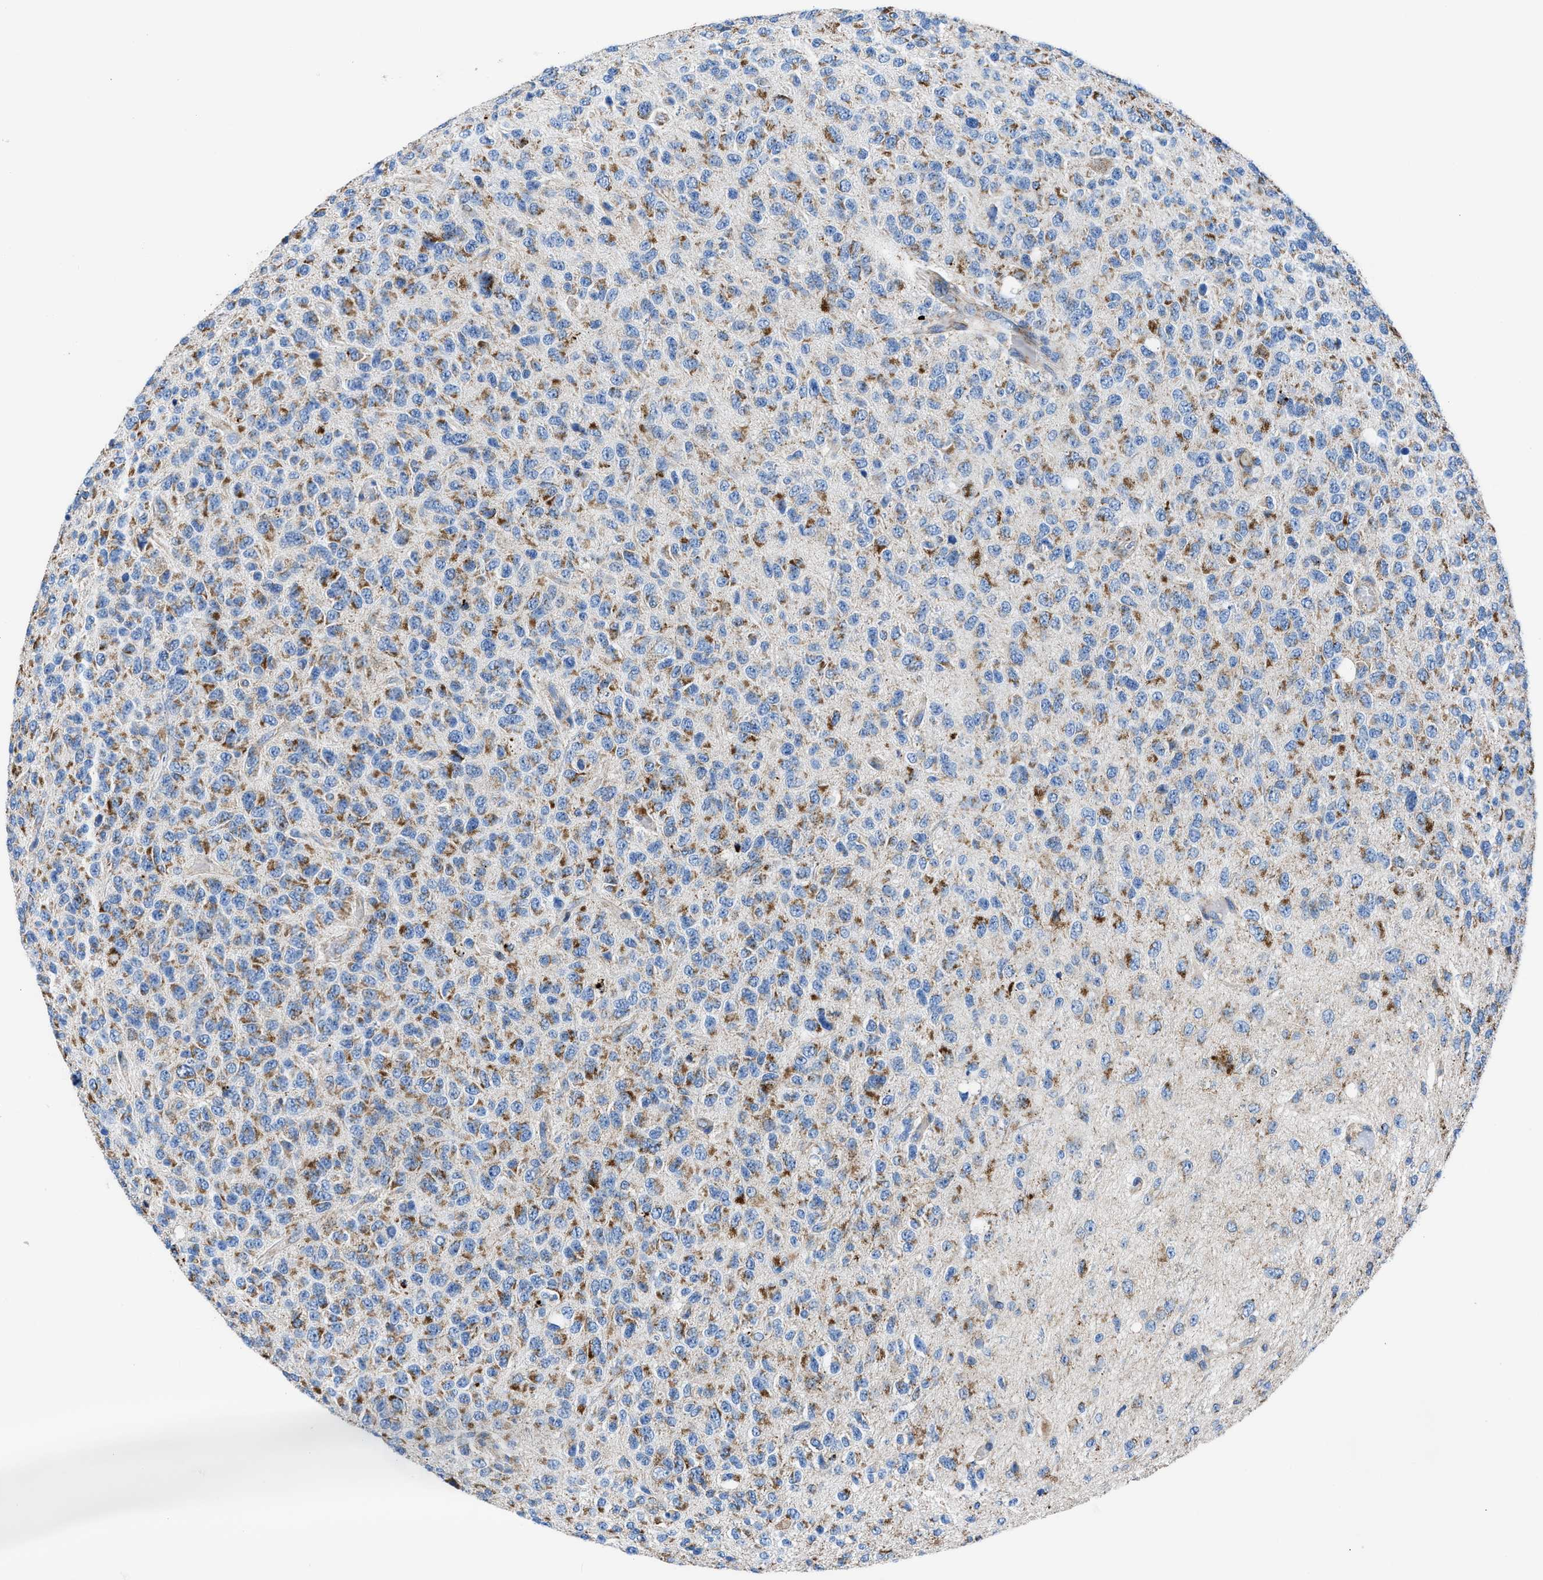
{"staining": {"intensity": "moderate", "quantity": ">75%", "location": "cytoplasmic/membranous"}, "tissue": "glioma", "cell_type": "Tumor cells", "image_type": "cancer", "snomed": [{"axis": "morphology", "description": "Glioma, malignant, High grade"}, {"axis": "topography", "description": "pancreas cauda"}], "caption": "Immunohistochemistry (IHC) photomicrograph of neoplastic tissue: human glioma stained using IHC demonstrates medium levels of moderate protein expression localized specifically in the cytoplasmic/membranous of tumor cells, appearing as a cytoplasmic/membranous brown color.", "gene": "ZDHHC3", "patient": {"sex": "male", "age": 60}}